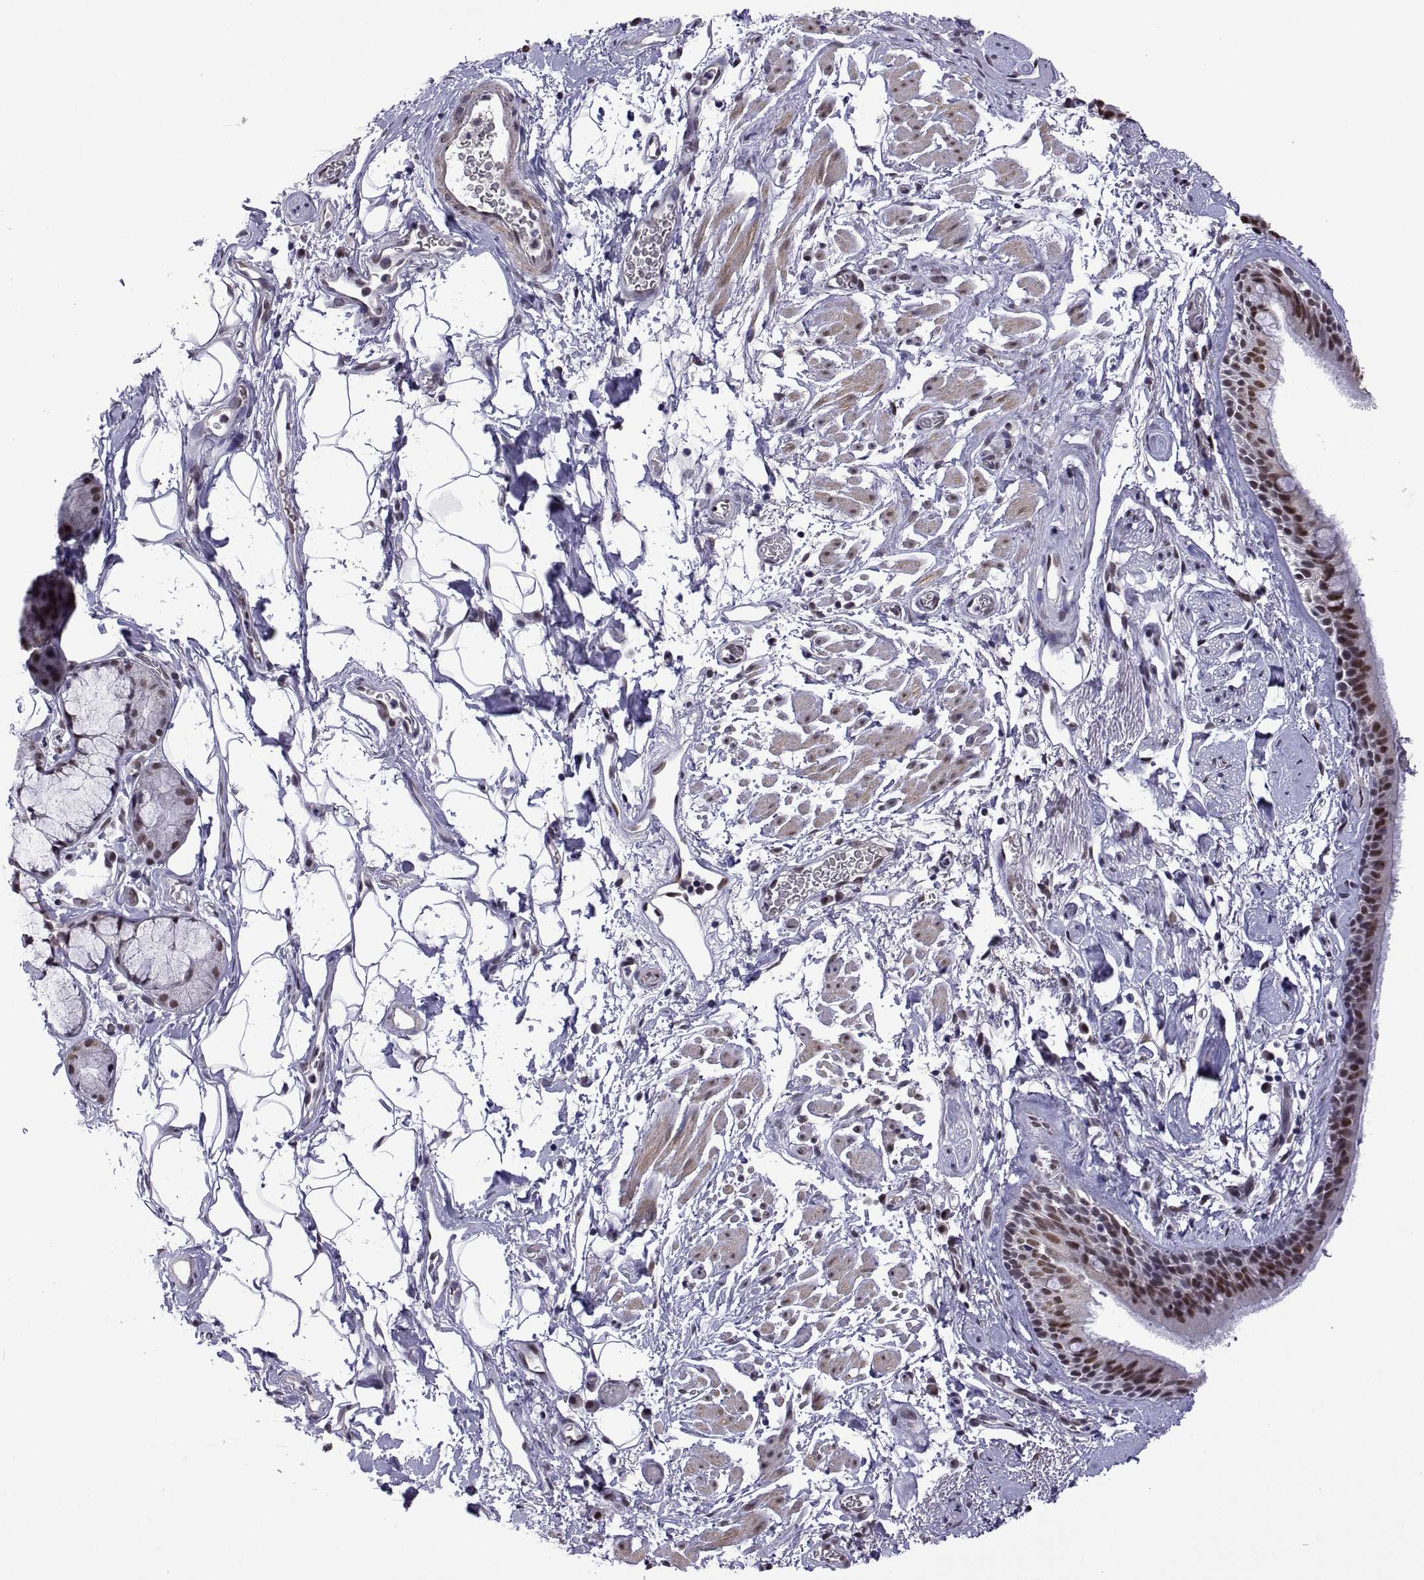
{"staining": {"intensity": "strong", "quantity": "25%-75%", "location": "nuclear"}, "tissue": "bronchus", "cell_type": "Respiratory epithelial cells", "image_type": "normal", "snomed": [{"axis": "morphology", "description": "Normal tissue, NOS"}, {"axis": "topography", "description": "Cartilage tissue"}, {"axis": "topography", "description": "Bronchus"}], "caption": "This image exhibits IHC staining of benign bronchus, with high strong nuclear expression in approximately 25%-75% of respiratory epithelial cells.", "gene": "NR4A1", "patient": {"sex": "male", "age": 58}}